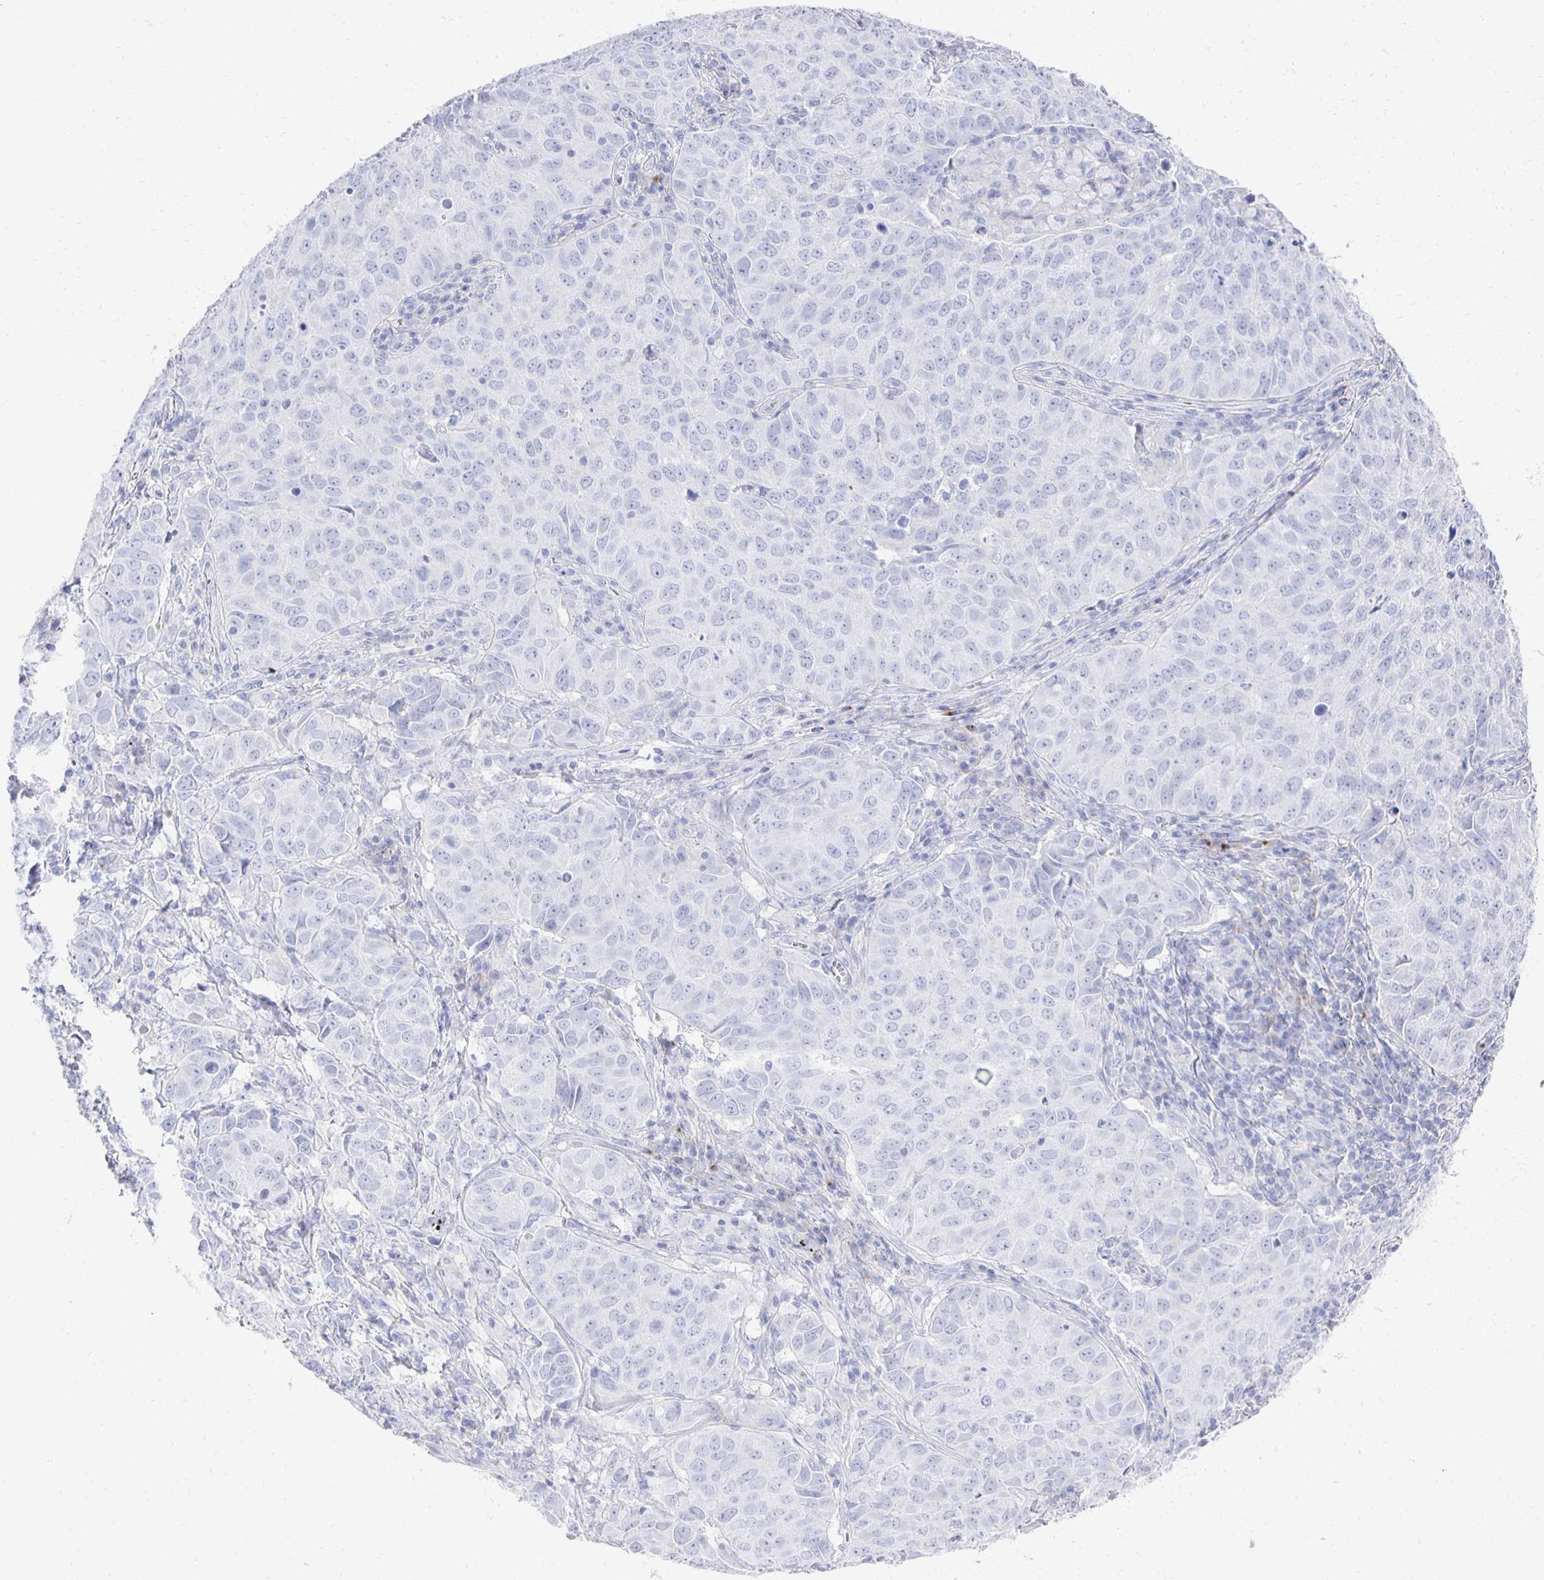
{"staining": {"intensity": "negative", "quantity": "none", "location": "none"}, "tissue": "lung cancer", "cell_type": "Tumor cells", "image_type": "cancer", "snomed": [{"axis": "morphology", "description": "Adenocarcinoma, NOS"}, {"axis": "topography", "description": "Lung"}], "caption": "The histopathology image demonstrates no staining of tumor cells in lung cancer. (DAB (3,3'-diaminobenzidine) immunohistochemistry visualized using brightfield microscopy, high magnification).", "gene": "PRDM7", "patient": {"sex": "female", "age": 50}}